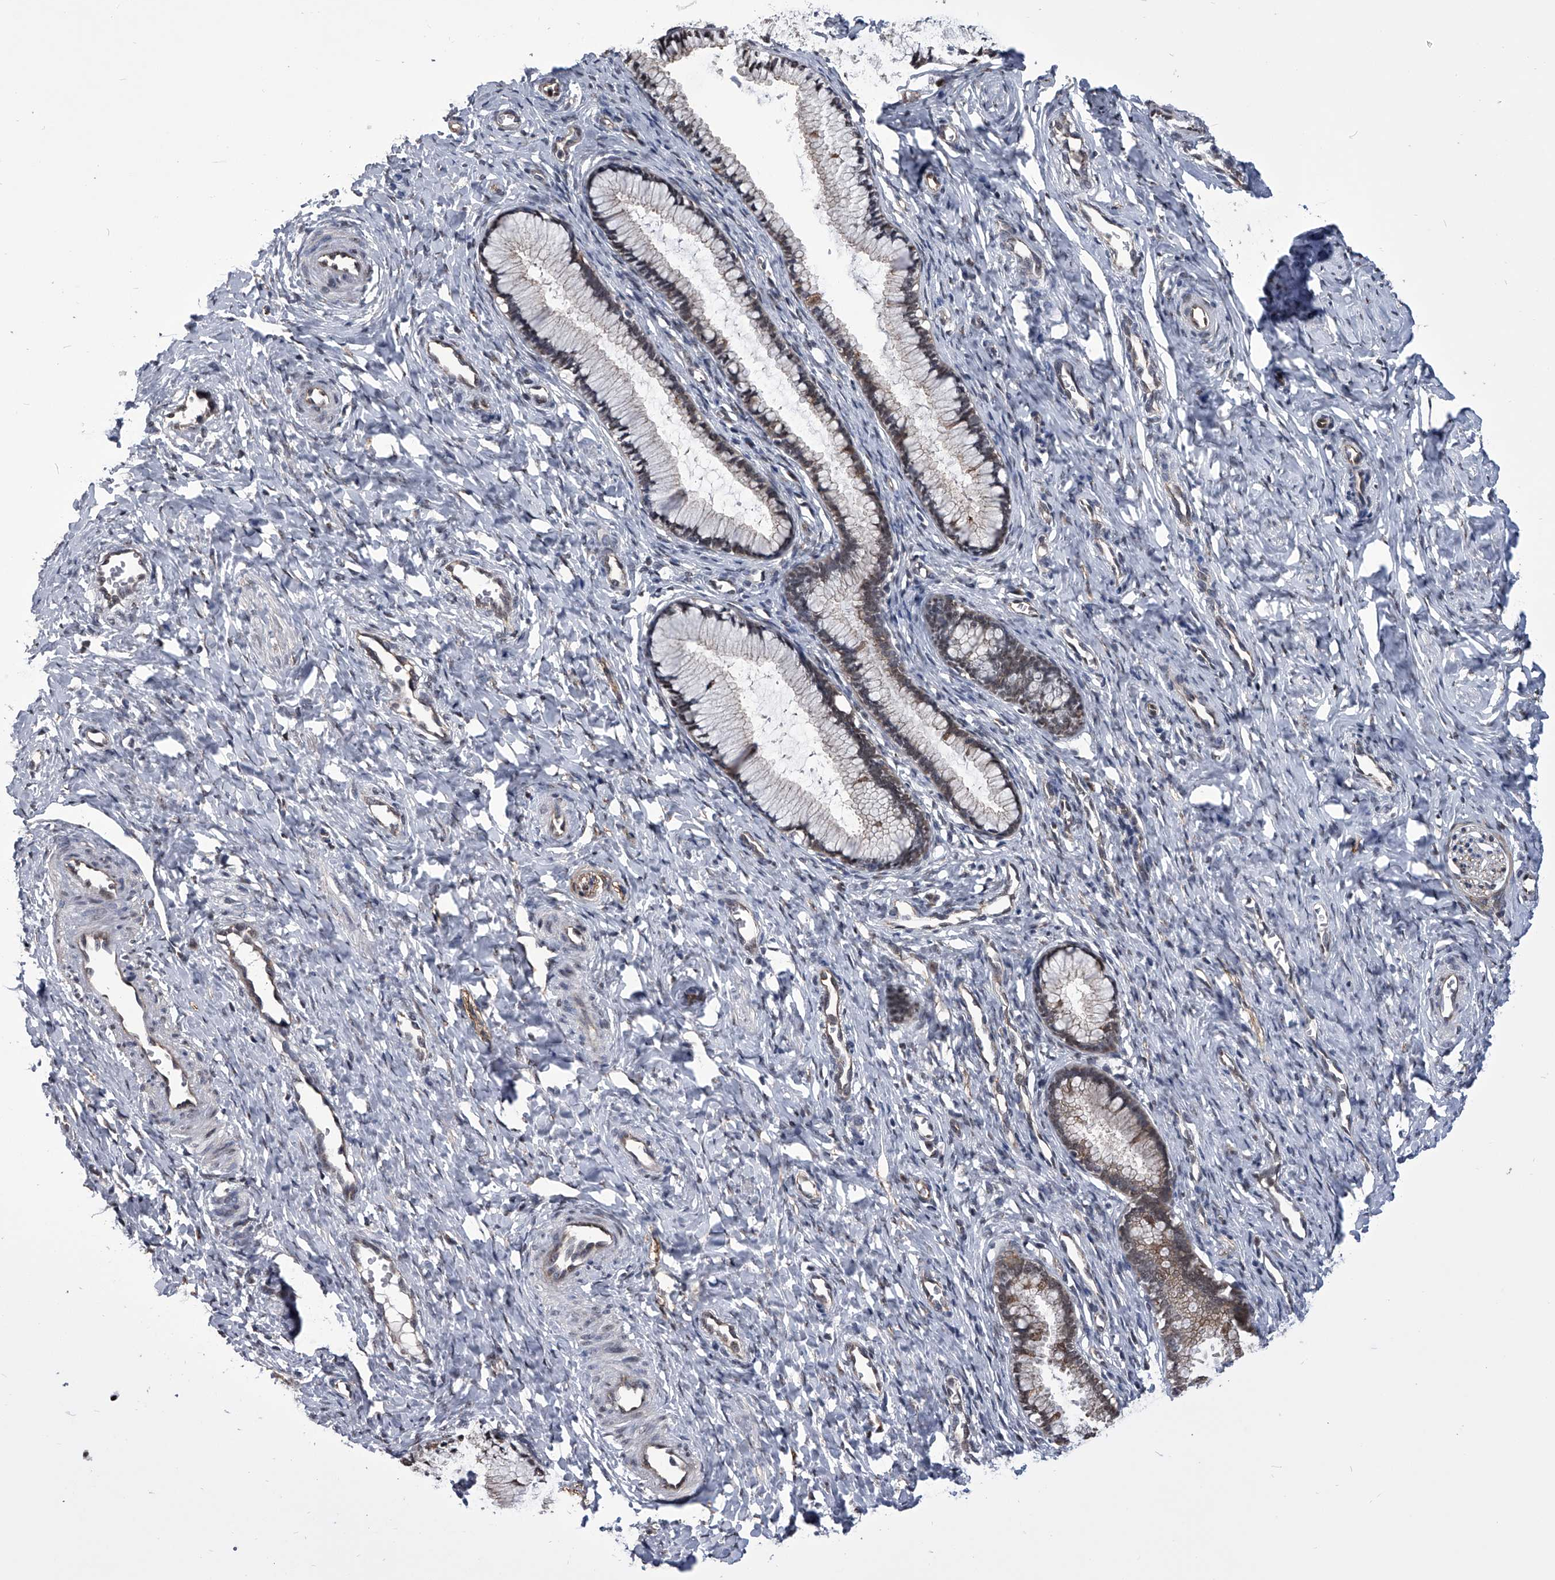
{"staining": {"intensity": "weak", "quantity": "<25%", "location": "cytoplasmic/membranous,nuclear"}, "tissue": "cervix", "cell_type": "Glandular cells", "image_type": "normal", "snomed": [{"axis": "morphology", "description": "Normal tissue, NOS"}, {"axis": "topography", "description": "Cervix"}], "caption": "Immunohistochemistry histopathology image of benign human cervix stained for a protein (brown), which shows no staining in glandular cells. (Brightfield microscopy of DAB (3,3'-diaminobenzidine) immunohistochemistry (IHC) at high magnification).", "gene": "ZNF76", "patient": {"sex": "female", "age": 27}}